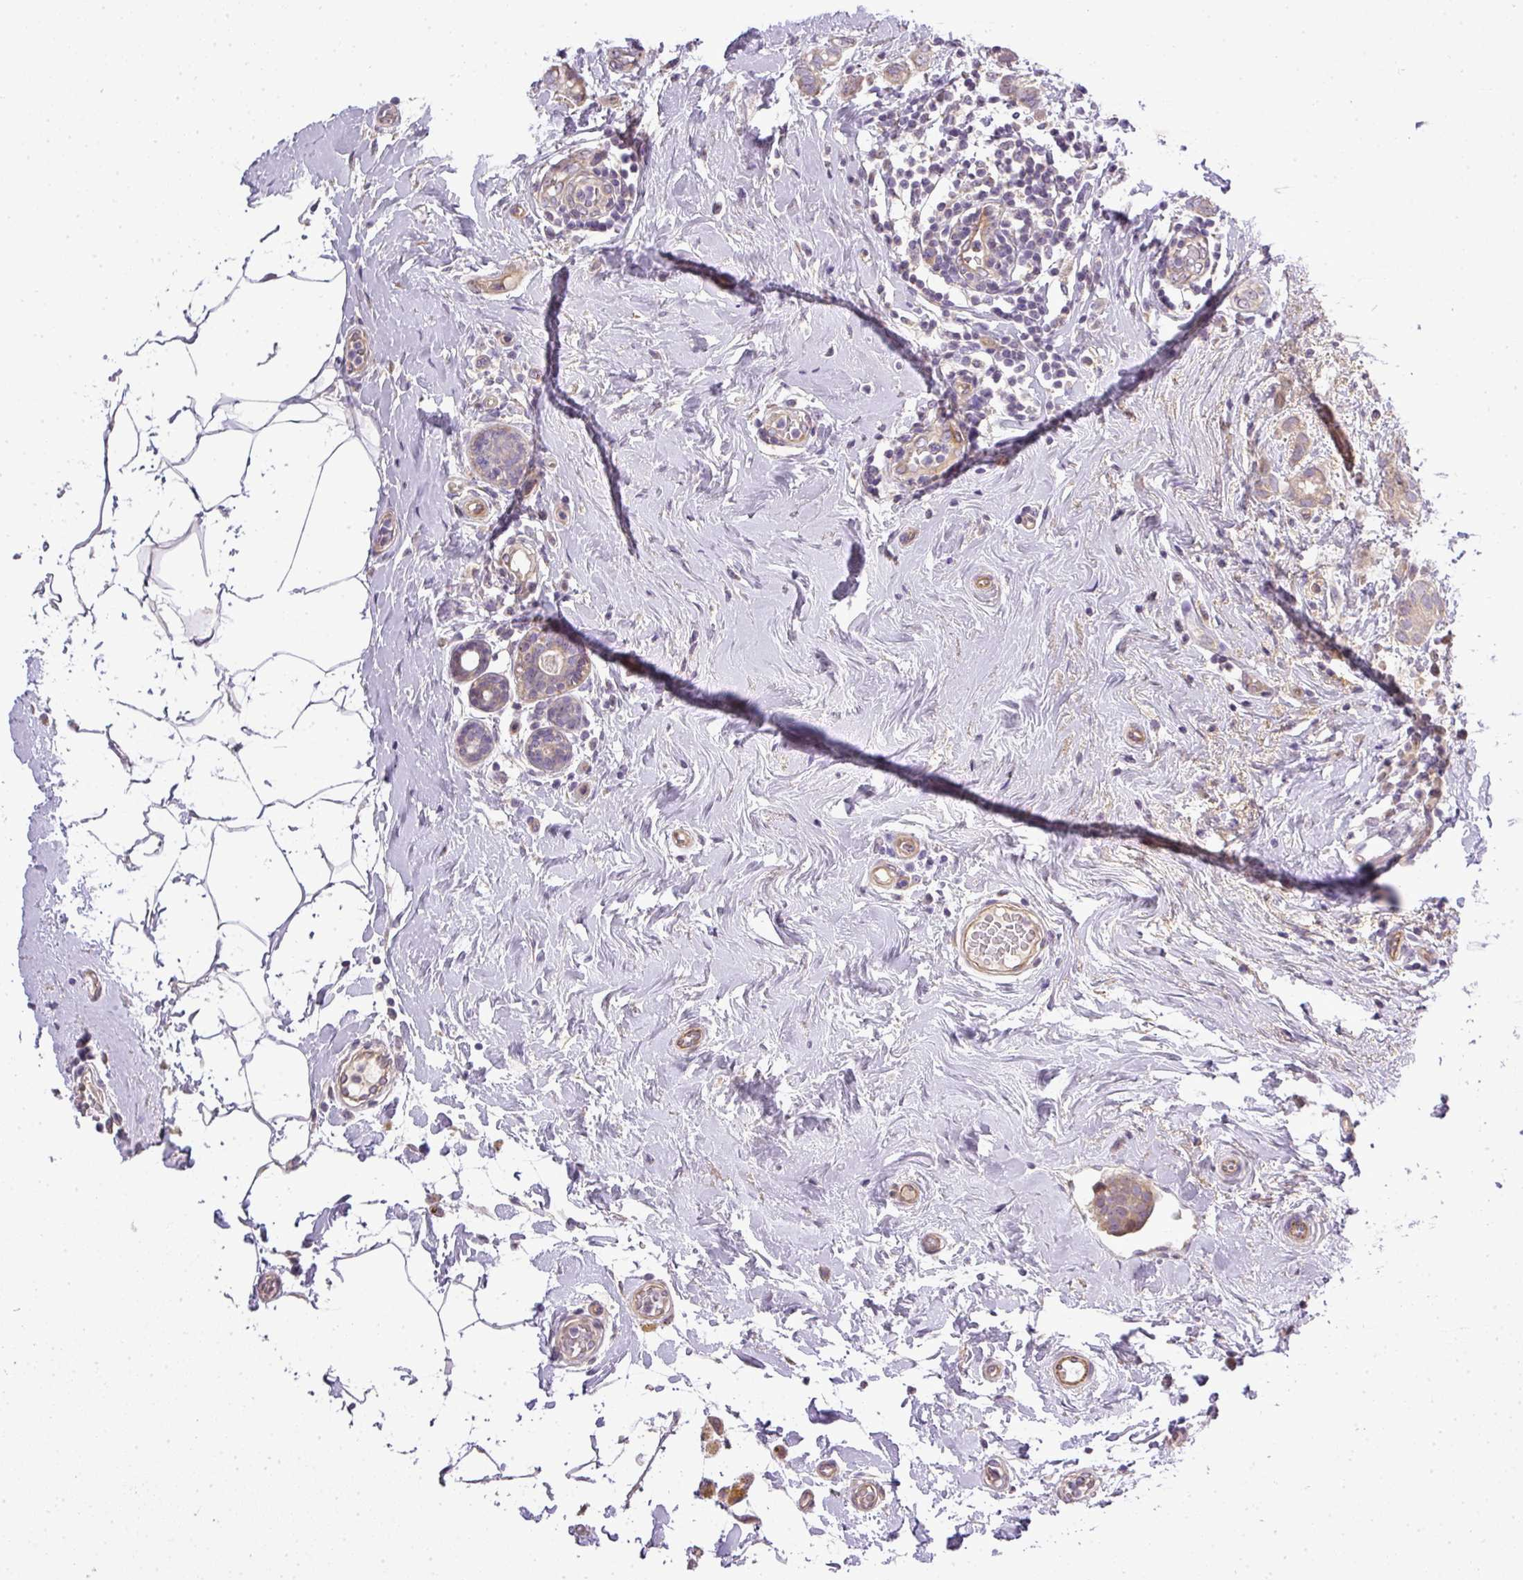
{"staining": {"intensity": "weak", "quantity": "25%-75%", "location": "cytoplasmic/membranous"}, "tissue": "breast cancer", "cell_type": "Tumor cells", "image_type": "cancer", "snomed": [{"axis": "morphology", "description": "Duct carcinoma"}, {"axis": "topography", "description": "Breast"}], "caption": "Breast cancer stained for a protein demonstrates weak cytoplasmic/membranous positivity in tumor cells.", "gene": "ZDHHC1", "patient": {"sex": "female", "age": 73}}